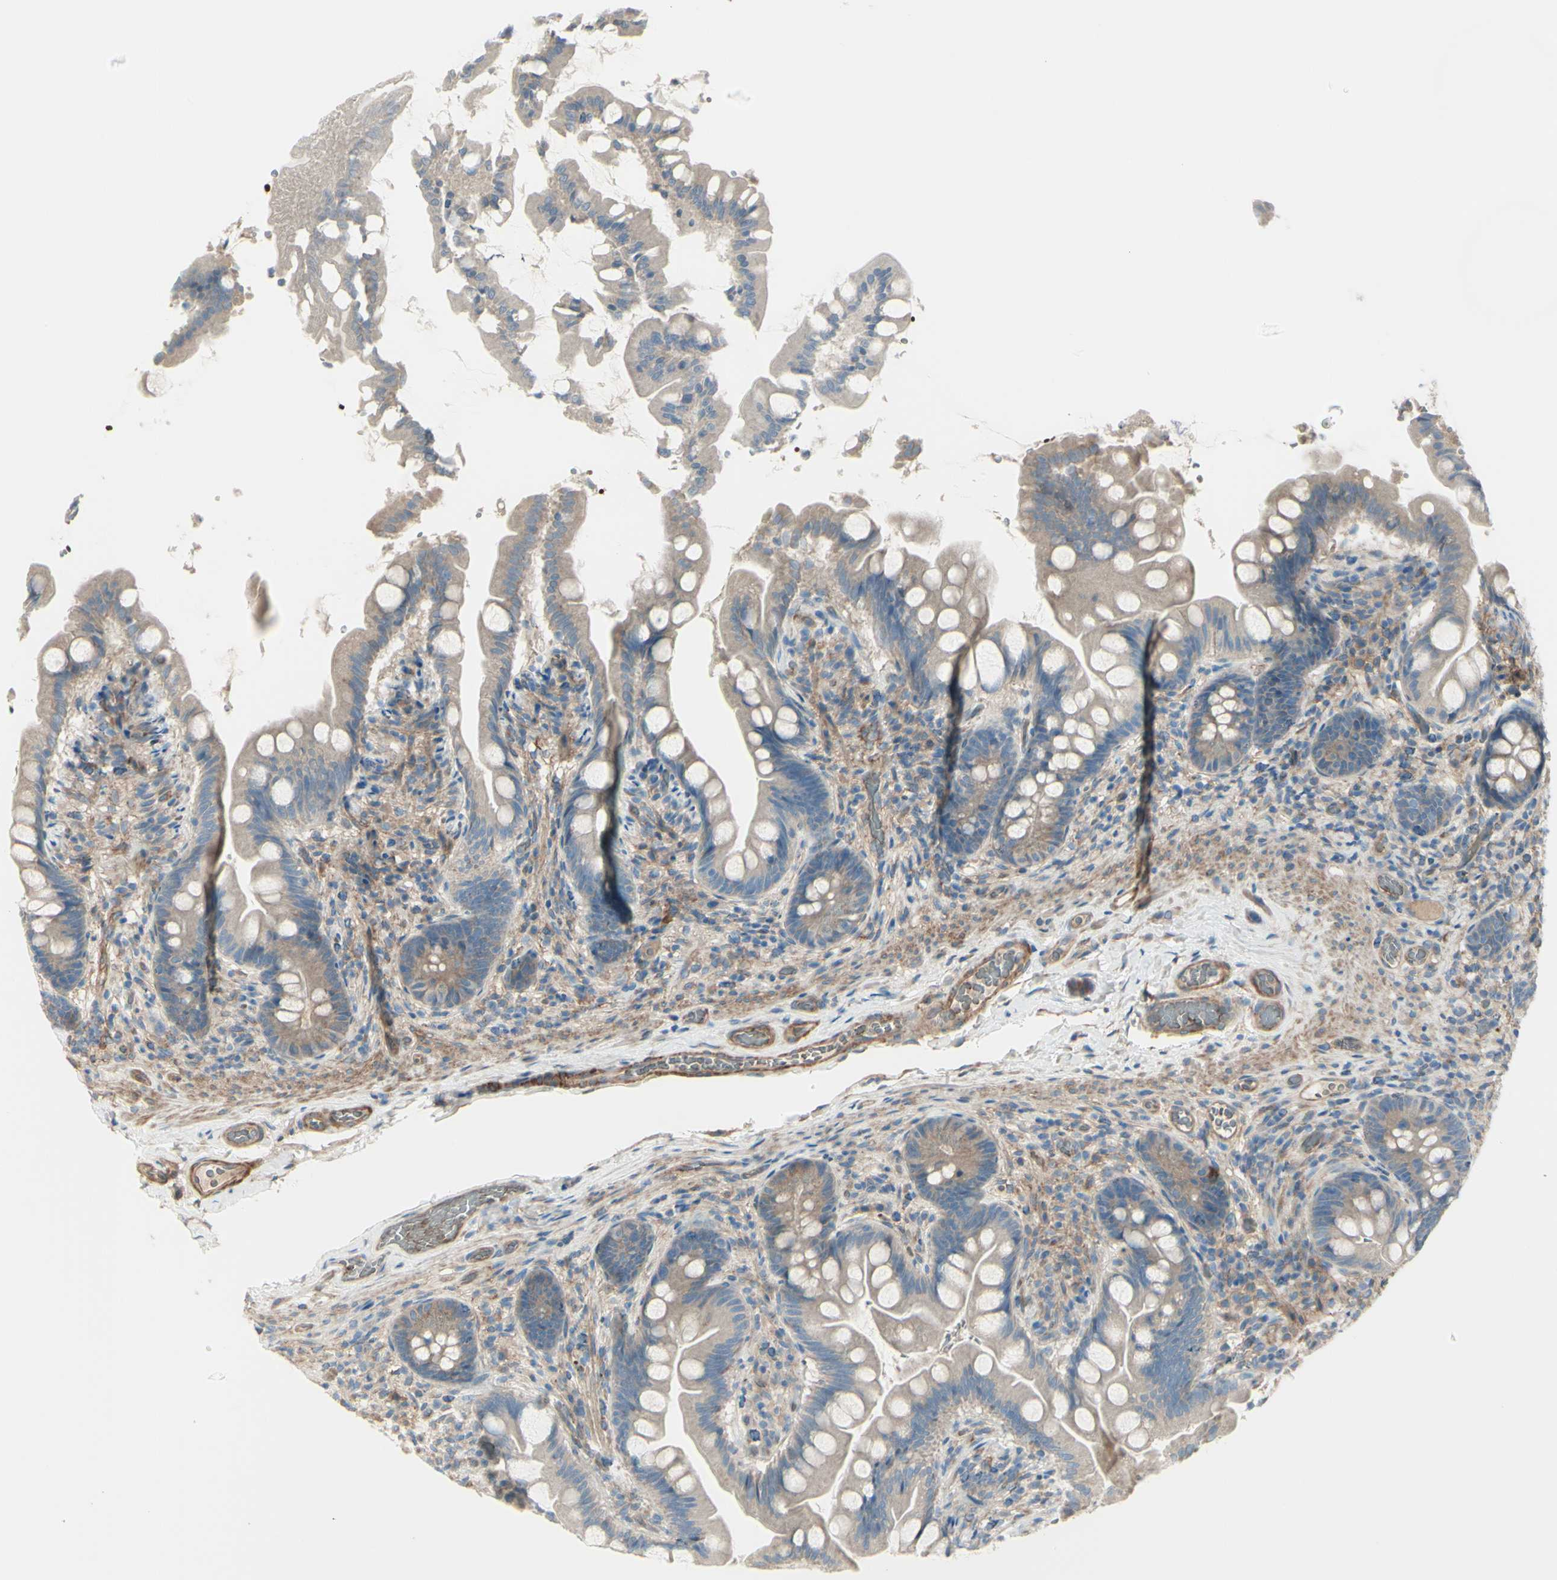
{"staining": {"intensity": "weak", "quantity": ">75%", "location": "cytoplasmic/membranous"}, "tissue": "small intestine", "cell_type": "Glandular cells", "image_type": "normal", "snomed": [{"axis": "morphology", "description": "Normal tissue, NOS"}, {"axis": "topography", "description": "Small intestine"}], "caption": "Protein positivity by immunohistochemistry (IHC) exhibits weak cytoplasmic/membranous staining in approximately >75% of glandular cells in unremarkable small intestine. (Brightfield microscopy of DAB IHC at high magnification).", "gene": "PCDHGA10", "patient": {"sex": "female", "age": 56}}